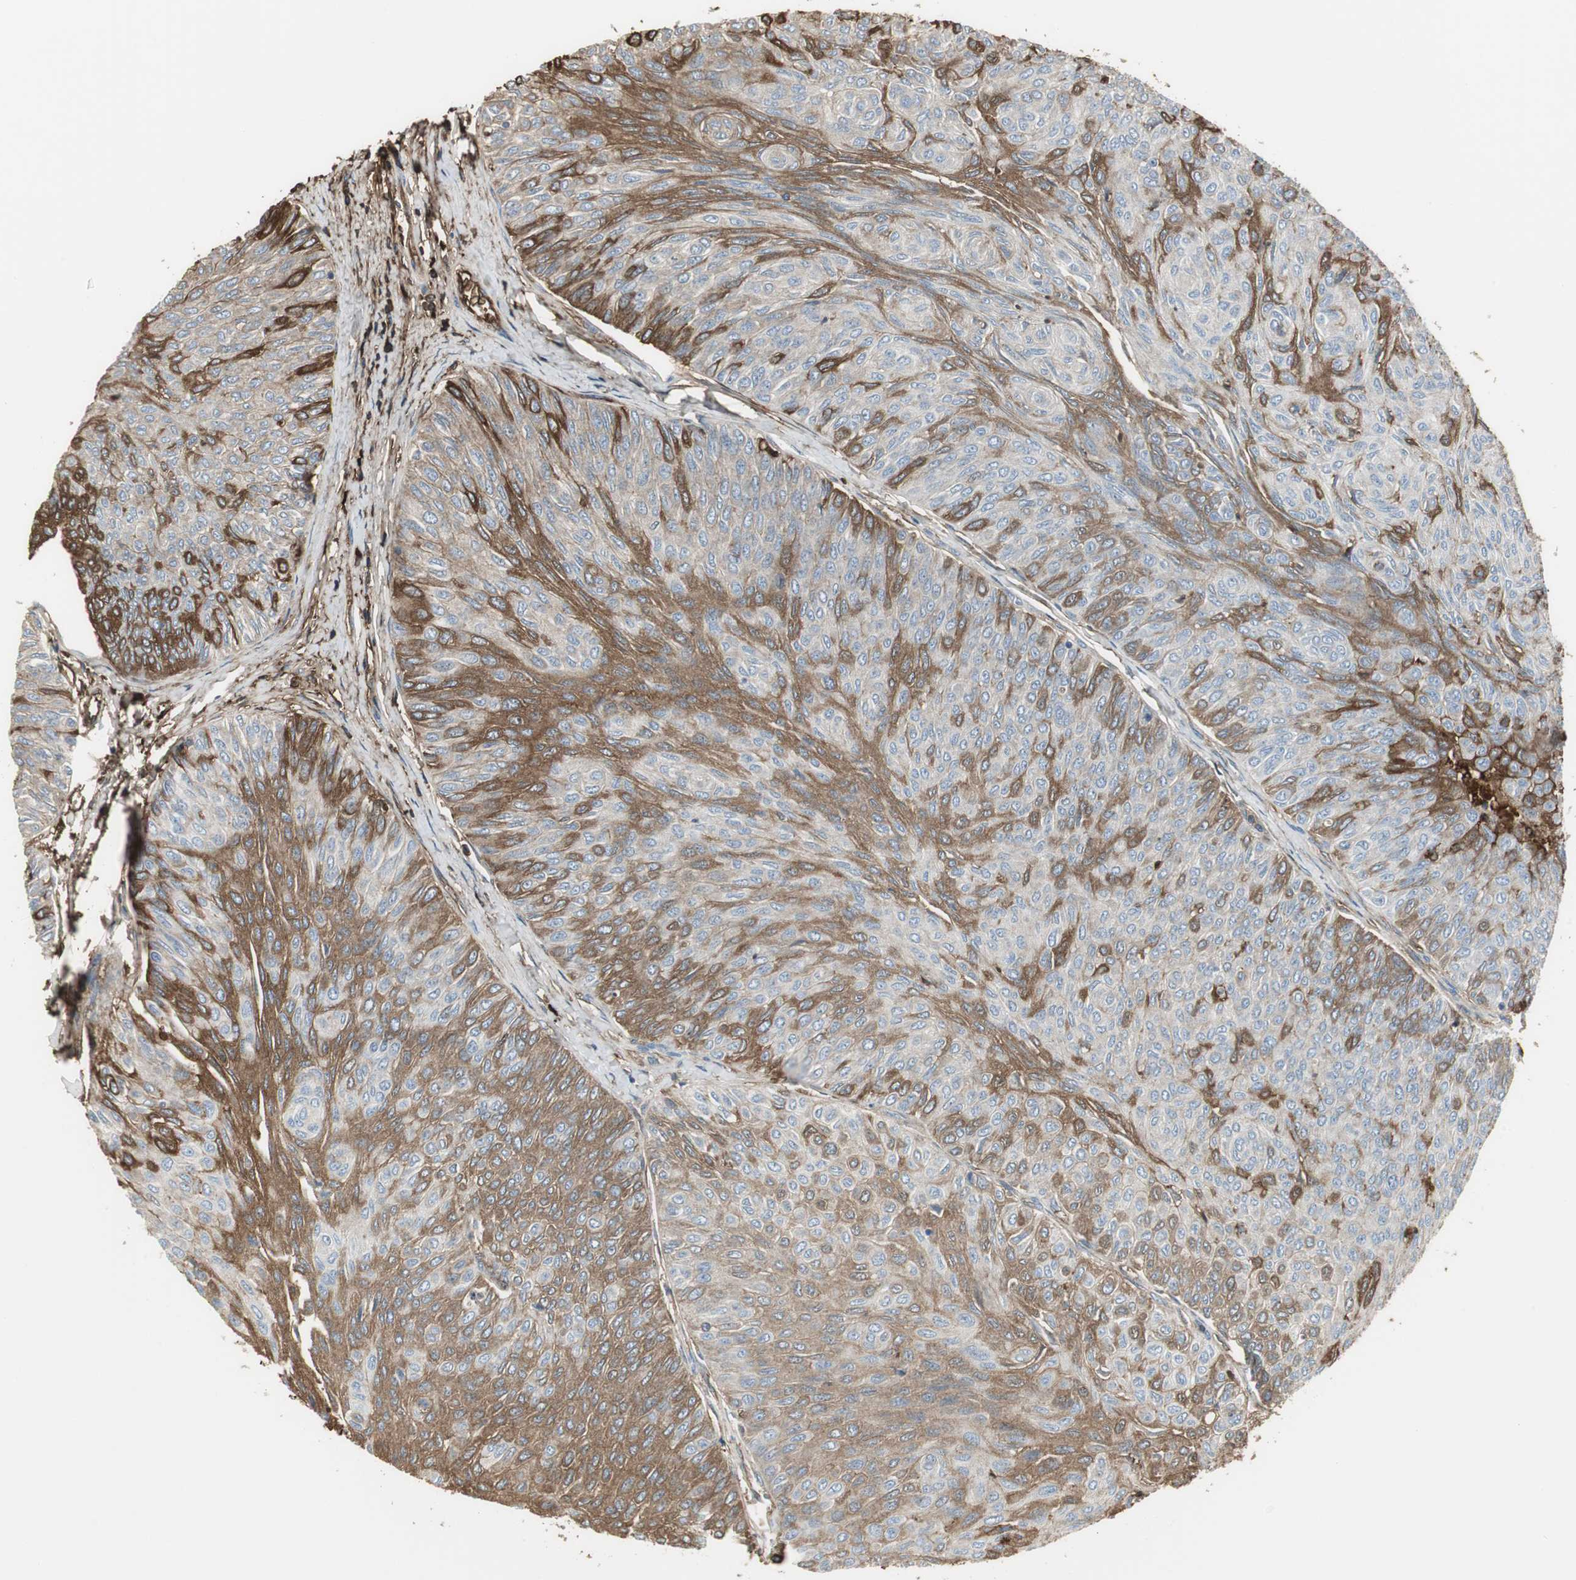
{"staining": {"intensity": "moderate", "quantity": "<25%", "location": "cytoplasmic/membranous"}, "tissue": "urothelial cancer", "cell_type": "Tumor cells", "image_type": "cancer", "snomed": [{"axis": "morphology", "description": "Urothelial carcinoma, Low grade"}, {"axis": "topography", "description": "Urinary bladder"}], "caption": "This image displays IHC staining of urothelial carcinoma (low-grade), with low moderate cytoplasmic/membranous staining in about <25% of tumor cells.", "gene": "IGHA1", "patient": {"sex": "male", "age": 78}}